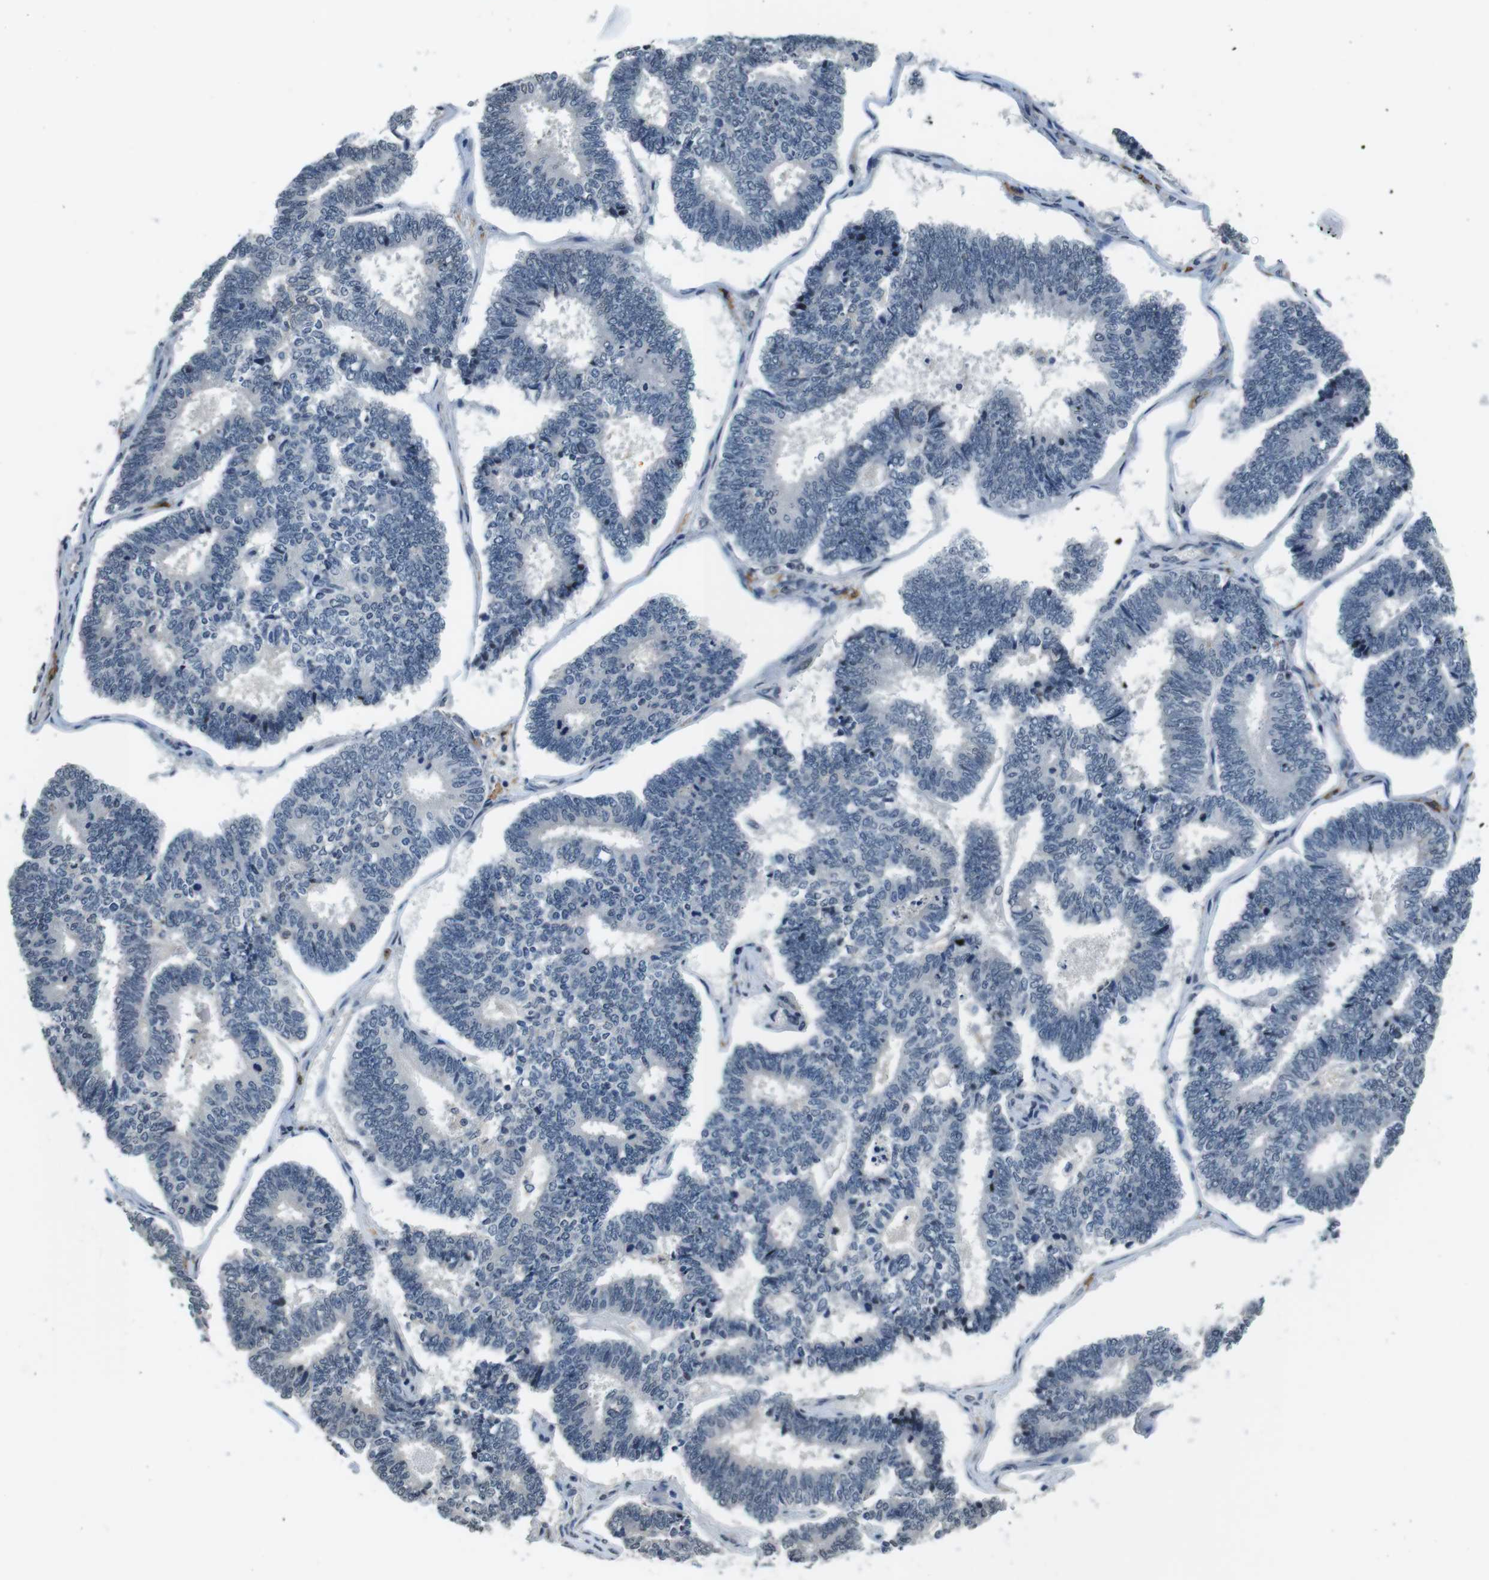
{"staining": {"intensity": "negative", "quantity": "none", "location": "none"}, "tissue": "endometrial cancer", "cell_type": "Tumor cells", "image_type": "cancer", "snomed": [{"axis": "morphology", "description": "Adenocarcinoma, NOS"}, {"axis": "topography", "description": "Endometrium"}], "caption": "Micrograph shows no protein staining in tumor cells of endometrial adenocarcinoma tissue.", "gene": "CD163L1", "patient": {"sex": "female", "age": 70}}